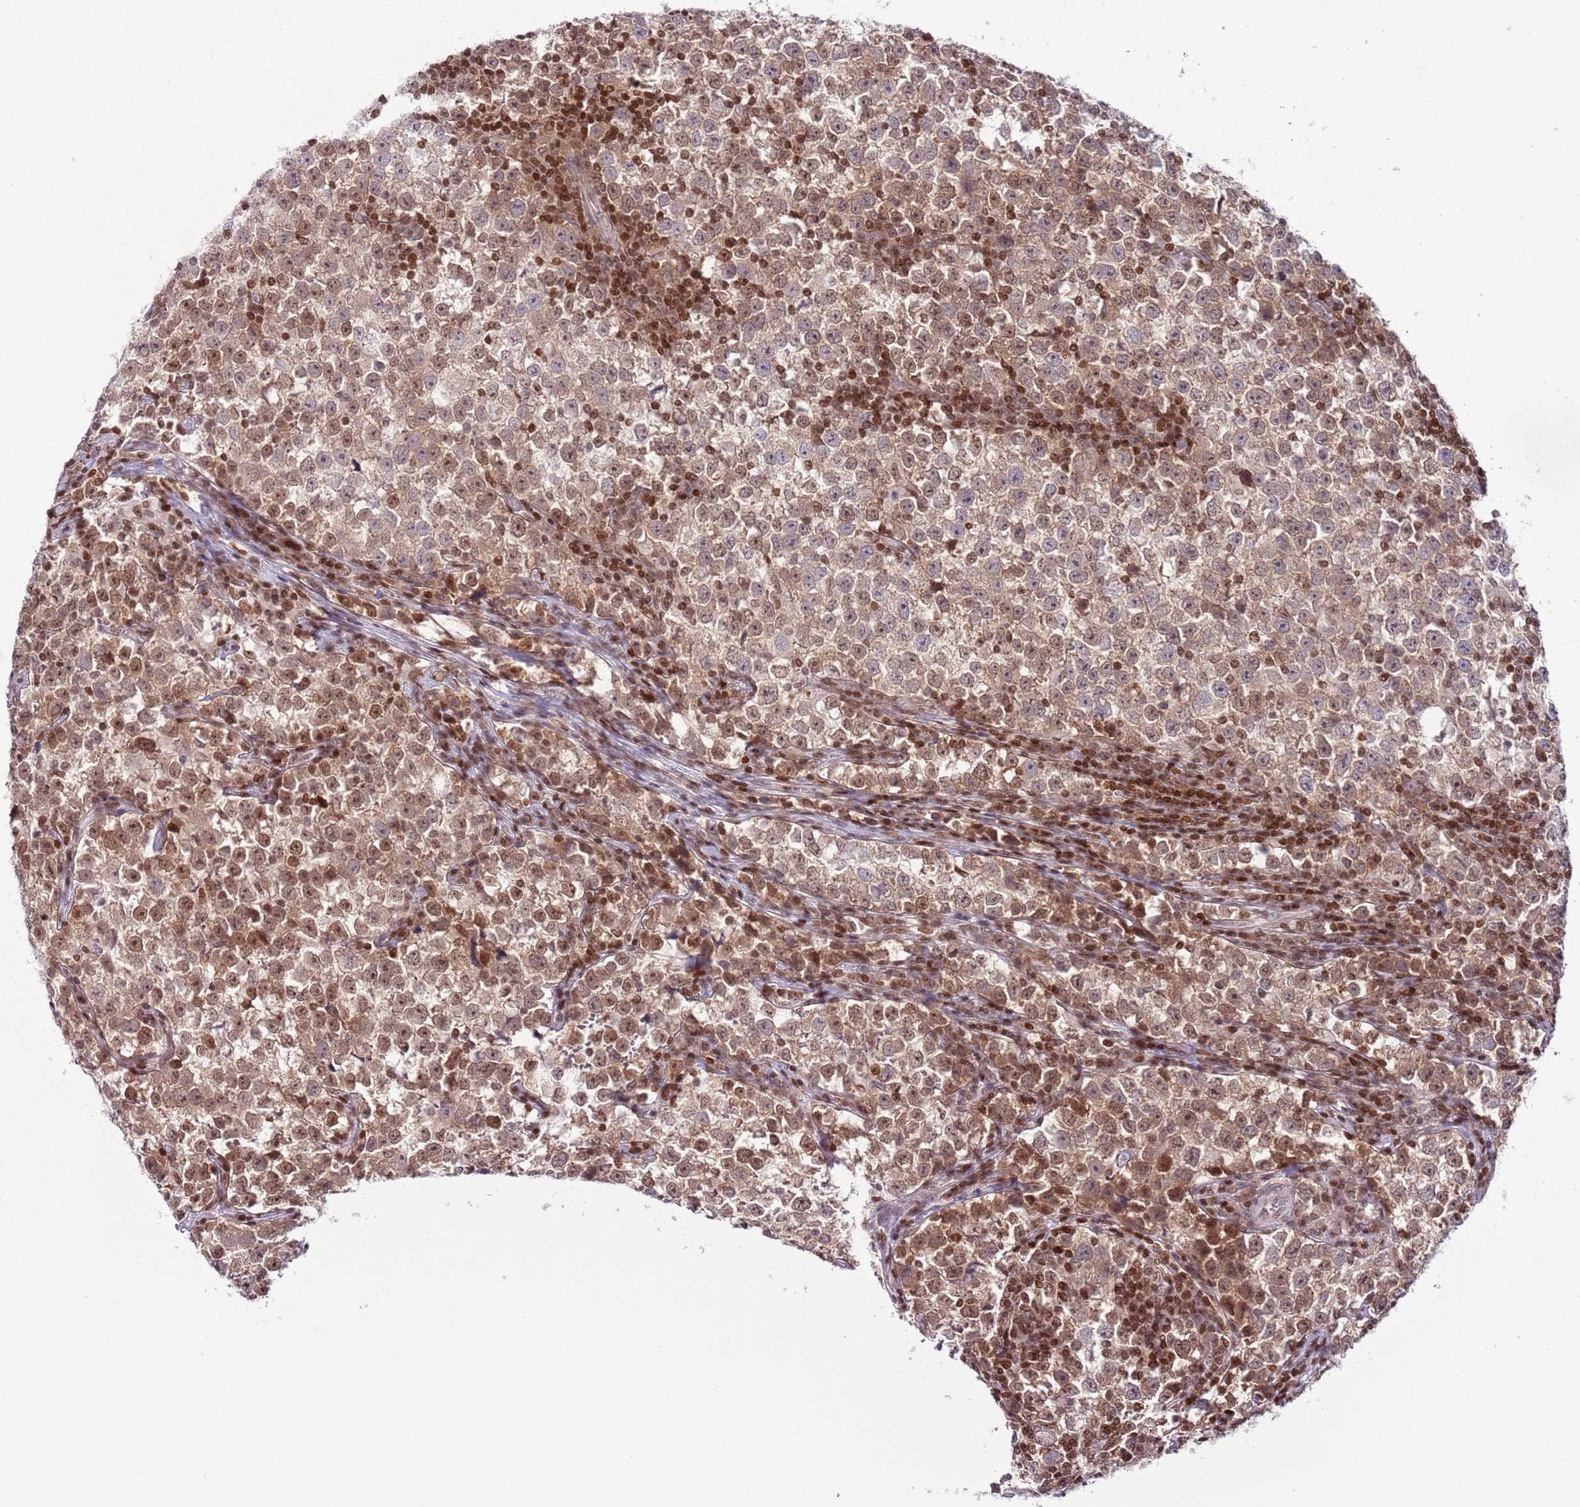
{"staining": {"intensity": "moderate", "quantity": ">75%", "location": "nuclear"}, "tissue": "testis cancer", "cell_type": "Tumor cells", "image_type": "cancer", "snomed": [{"axis": "morphology", "description": "Normal tissue, NOS"}, {"axis": "morphology", "description": "Seminoma, NOS"}, {"axis": "topography", "description": "Testis"}], "caption": "Immunohistochemistry (IHC) staining of seminoma (testis), which shows medium levels of moderate nuclear staining in about >75% of tumor cells indicating moderate nuclear protein positivity. The staining was performed using DAB (brown) for protein detection and nuclei were counterstained in hematoxylin (blue).", "gene": "SELENOH", "patient": {"sex": "male", "age": 43}}